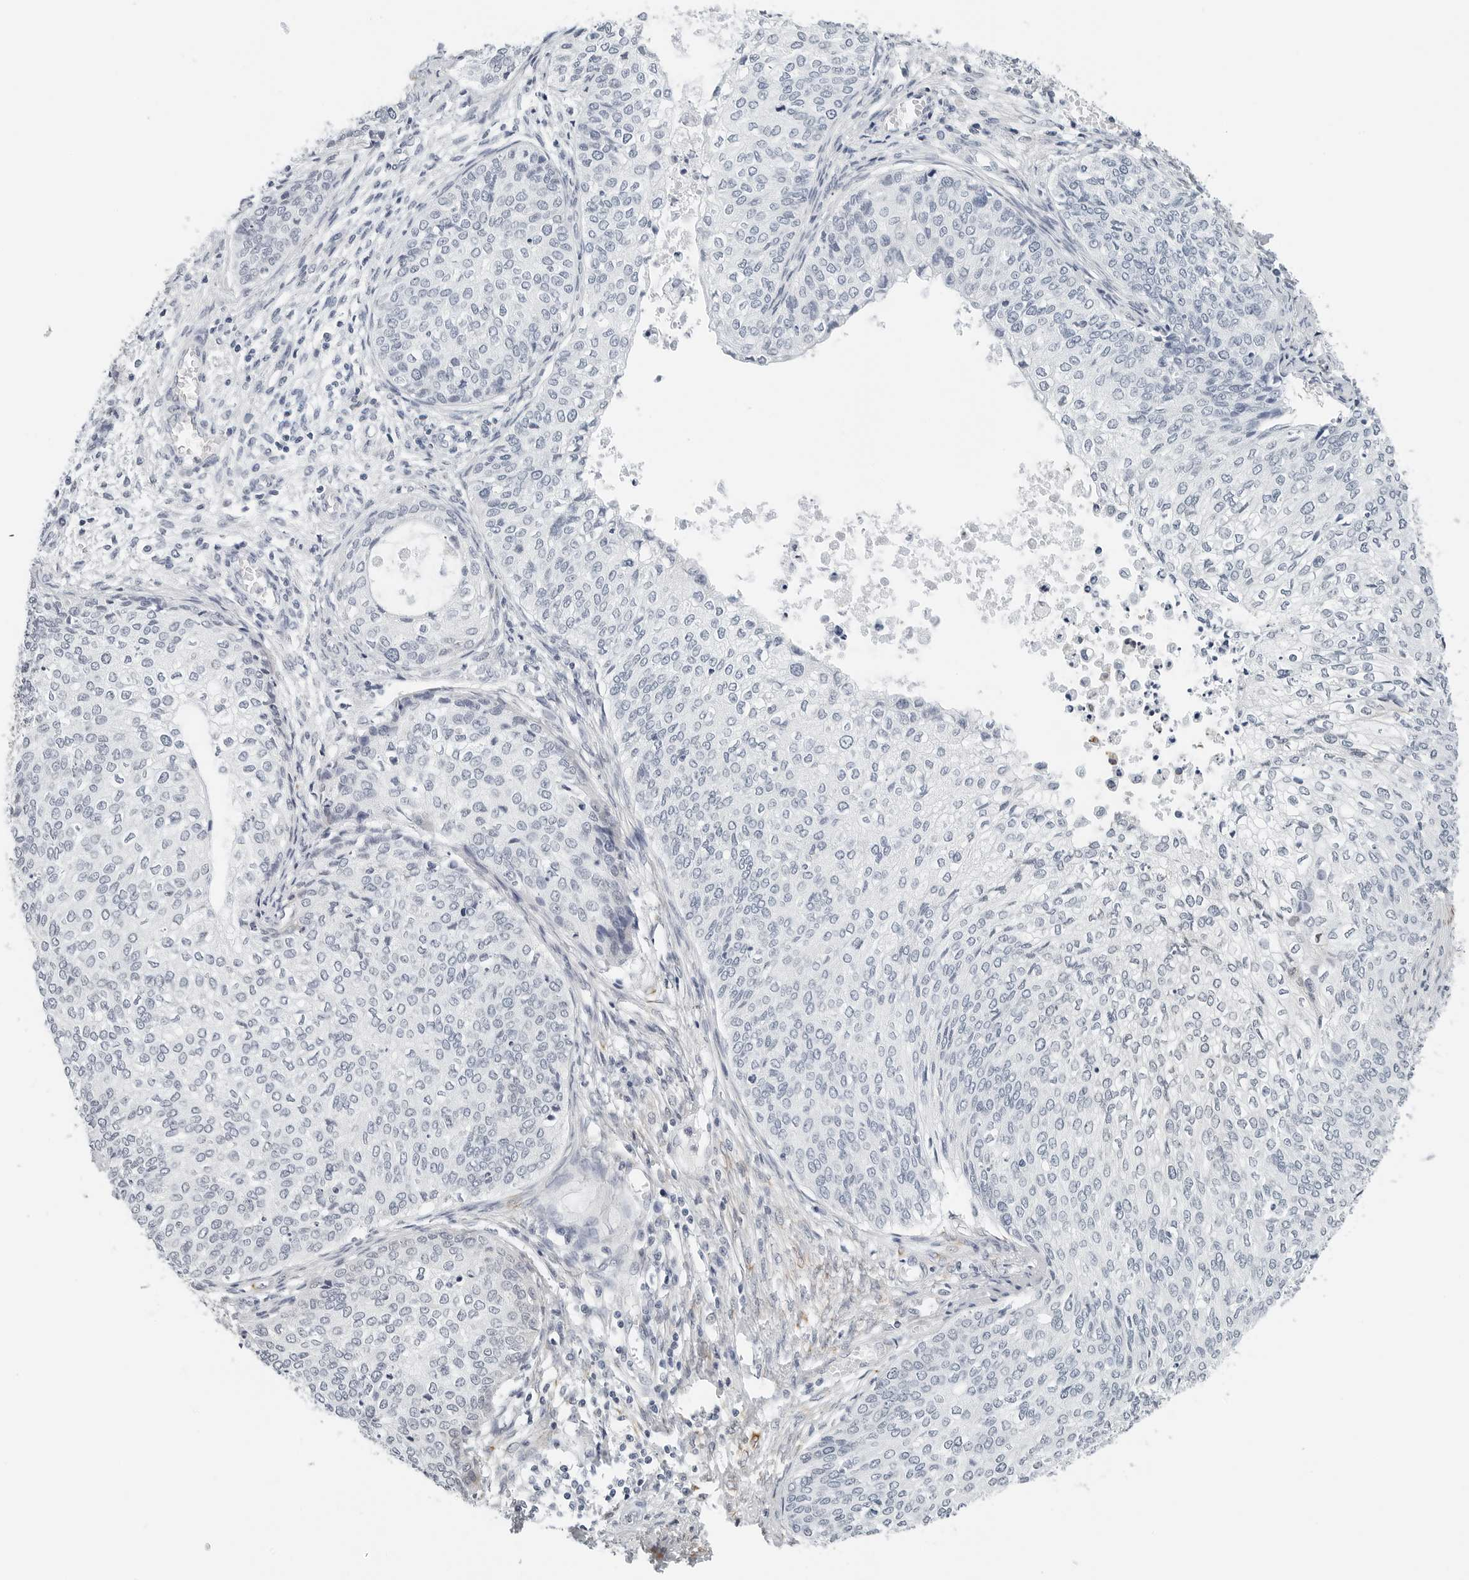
{"staining": {"intensity": "negative", "quantity": "none", "location": "none"}, "tissue": "cervical cancer", "cell_type": "Tumor cells", "image_type": "cancer", "snomed": [{"axis": "morphology", "description": "Squamous cell carcinoma, NOS"}, {"axis": "topography", "description": "Cervix"}], "caption": "Immunohistochemistry histopathology image of human squamous cell carcinoma (cervical) stained for a protein (brown), which reveals no expression in tumor cells.", "gene": "P4HA2", "patient": {"sex": "female", "age": 37}}